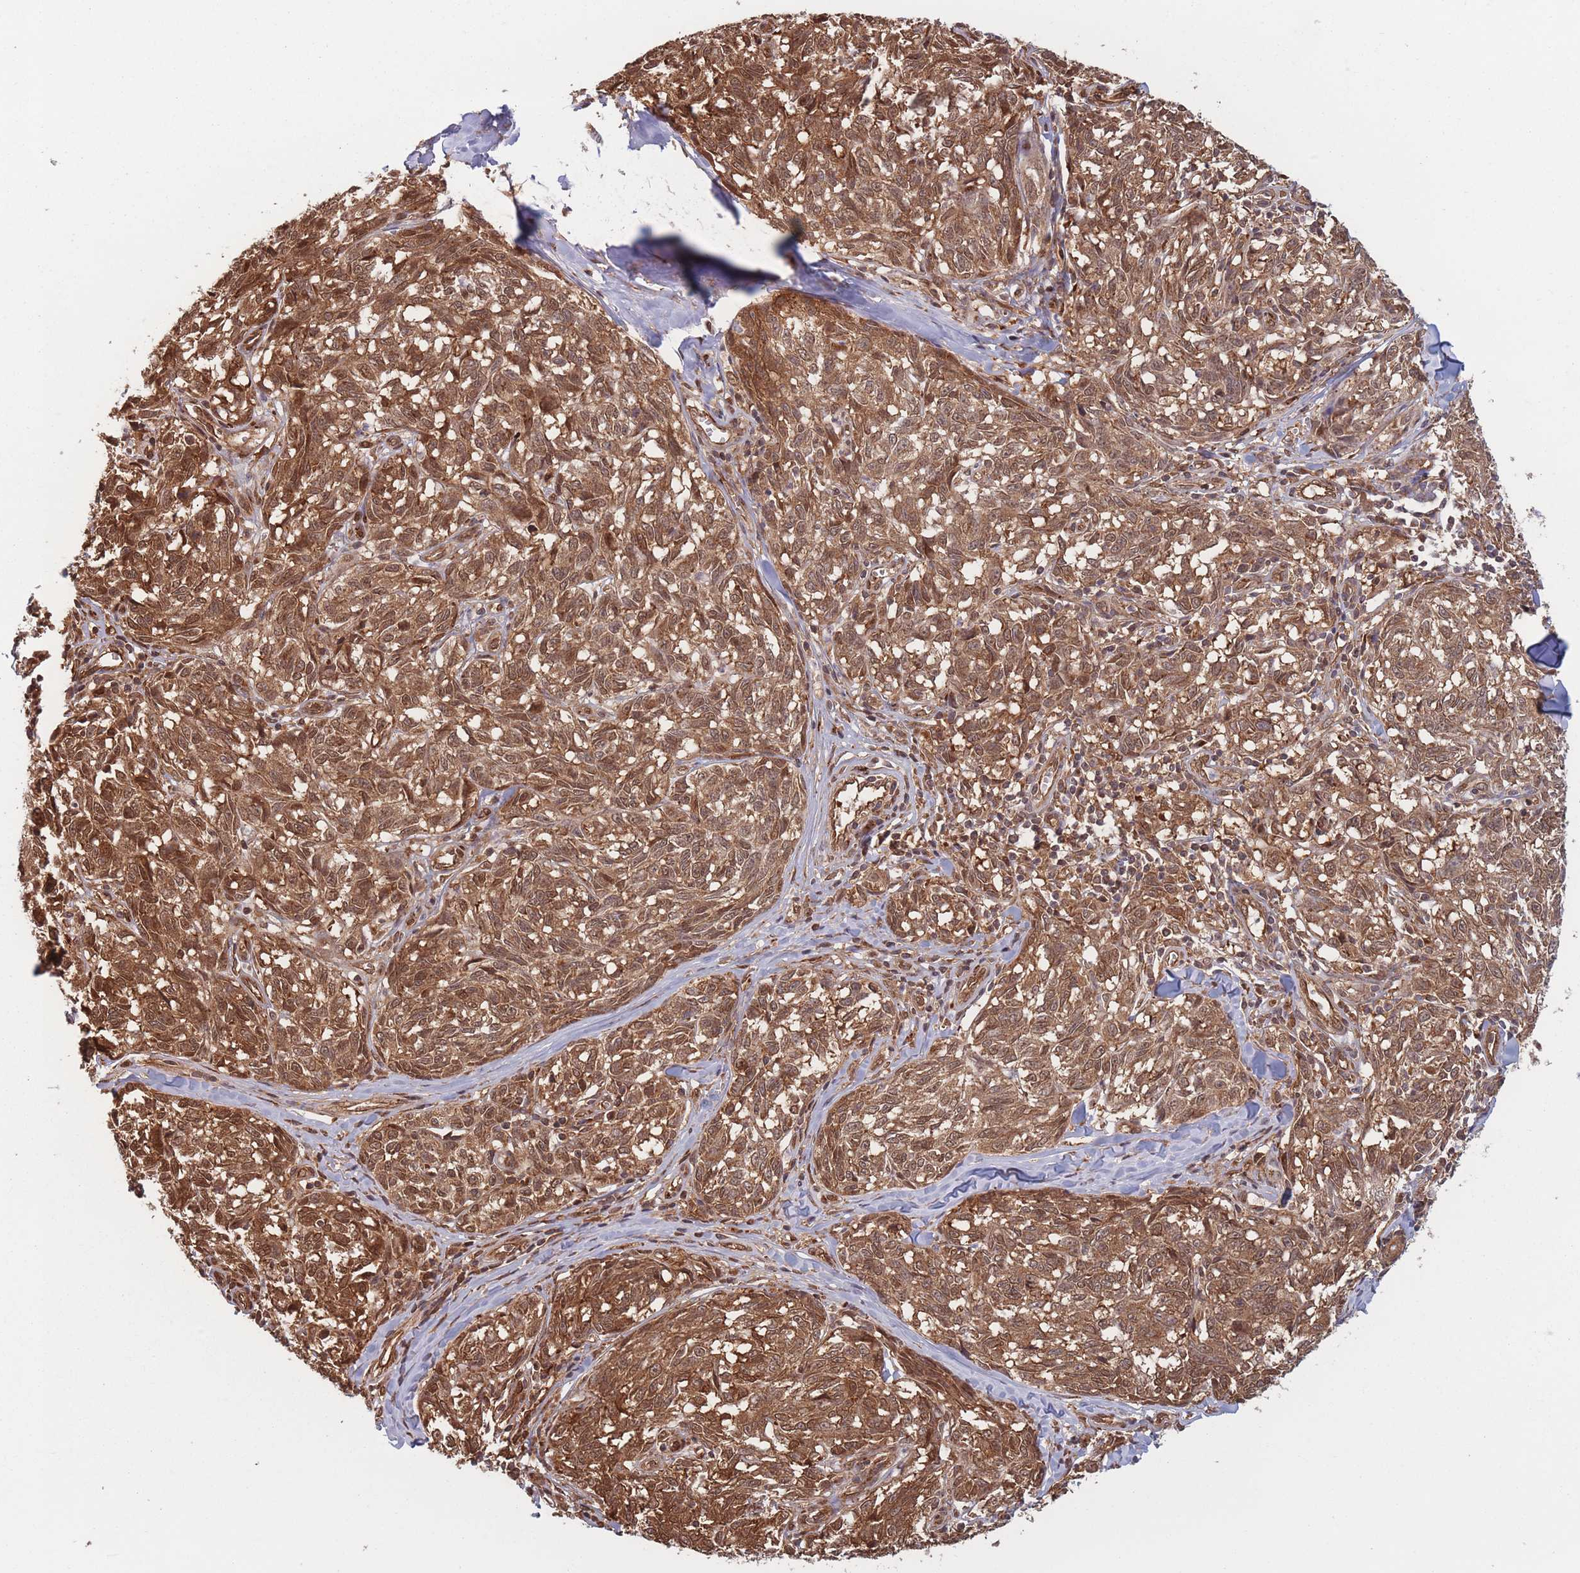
{"staining": {"intensity": "moderate", "quantity": ">75%", "location": "cytoplasmic/membranous,nuclear"}, "tissue": "melanoma", "cell_type": "Tumor cells", "image_type": "cancer", "snomed": [{"axis": "morphology", "description": "Normal tissue, NOS"}, {"axis": "morphology", "description": "Malignant melanoma, NOS"}, {"axis": "topography", "description": "Skin"}], "caption": "Immunohistochemical staining of malignant melanoma displays medium levels of moderate cytoplasmic/membranous and nuclear protein expression in approximately >75% of tumor cells.", "gene": "PODXL2", "patient": {"sex": "female", "age": 64}}